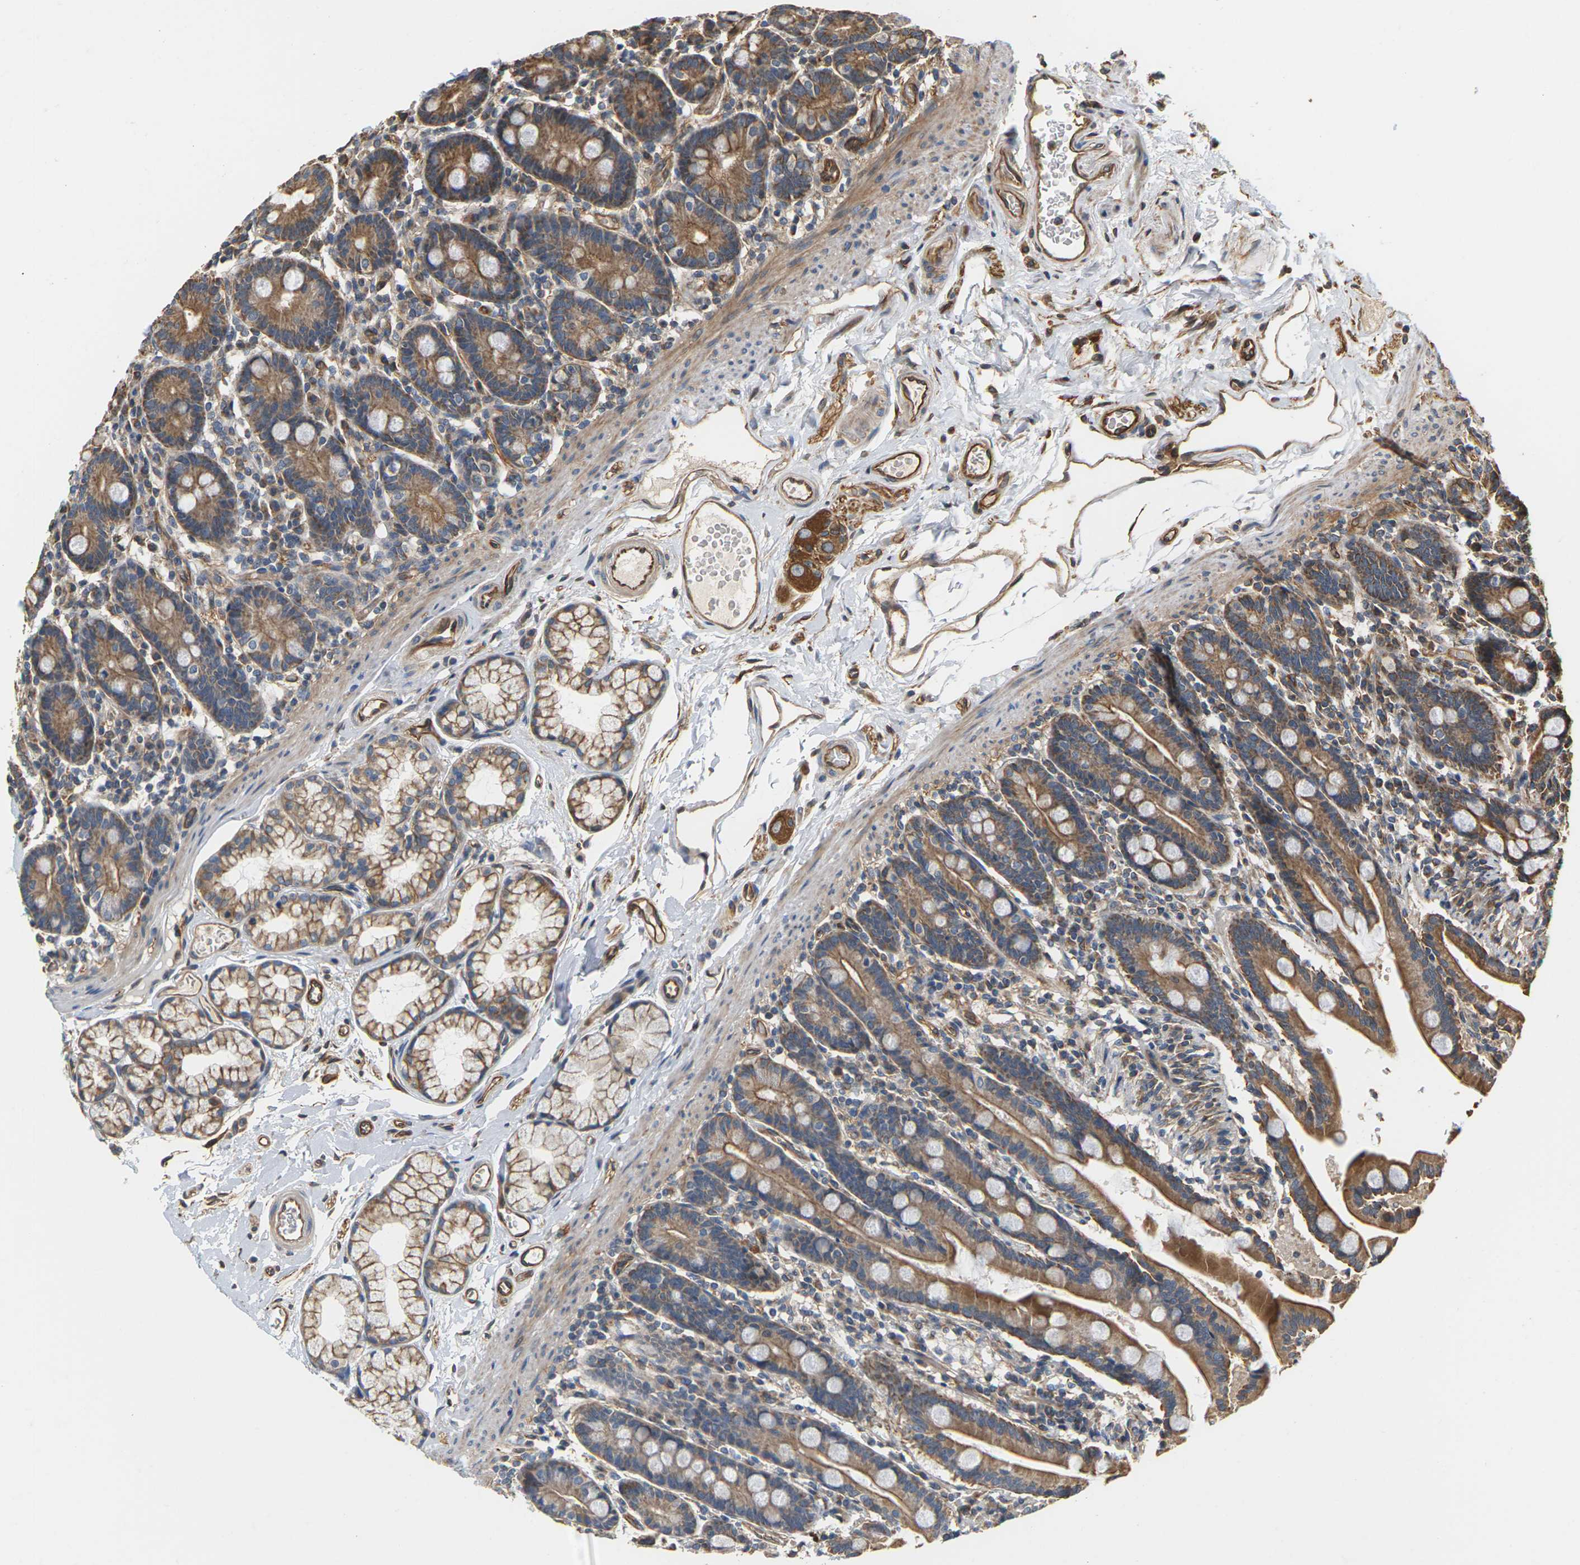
{"staining": {"intensity": "moderate", "quantity": ">75%", "location": "cytoplasmic/membranous"}, "tissue": "duodenum", "cell_type": "Glandular cells", "image_type": "normal", "snomed": [{"axis": "morphology", "description": "Normal tissue, NOS"}, {"axis": "topography", "description": "Duodenum"}], "caption": "This histopathology image exhibits immunohistochemistry (IHC) staining of normal duodenum, with medium moderate cytoplasmic/membranous expression in about >75% of glandular cells.", "gene": "PCDHB4", "patient": {"sex": "male", "age": 54}}